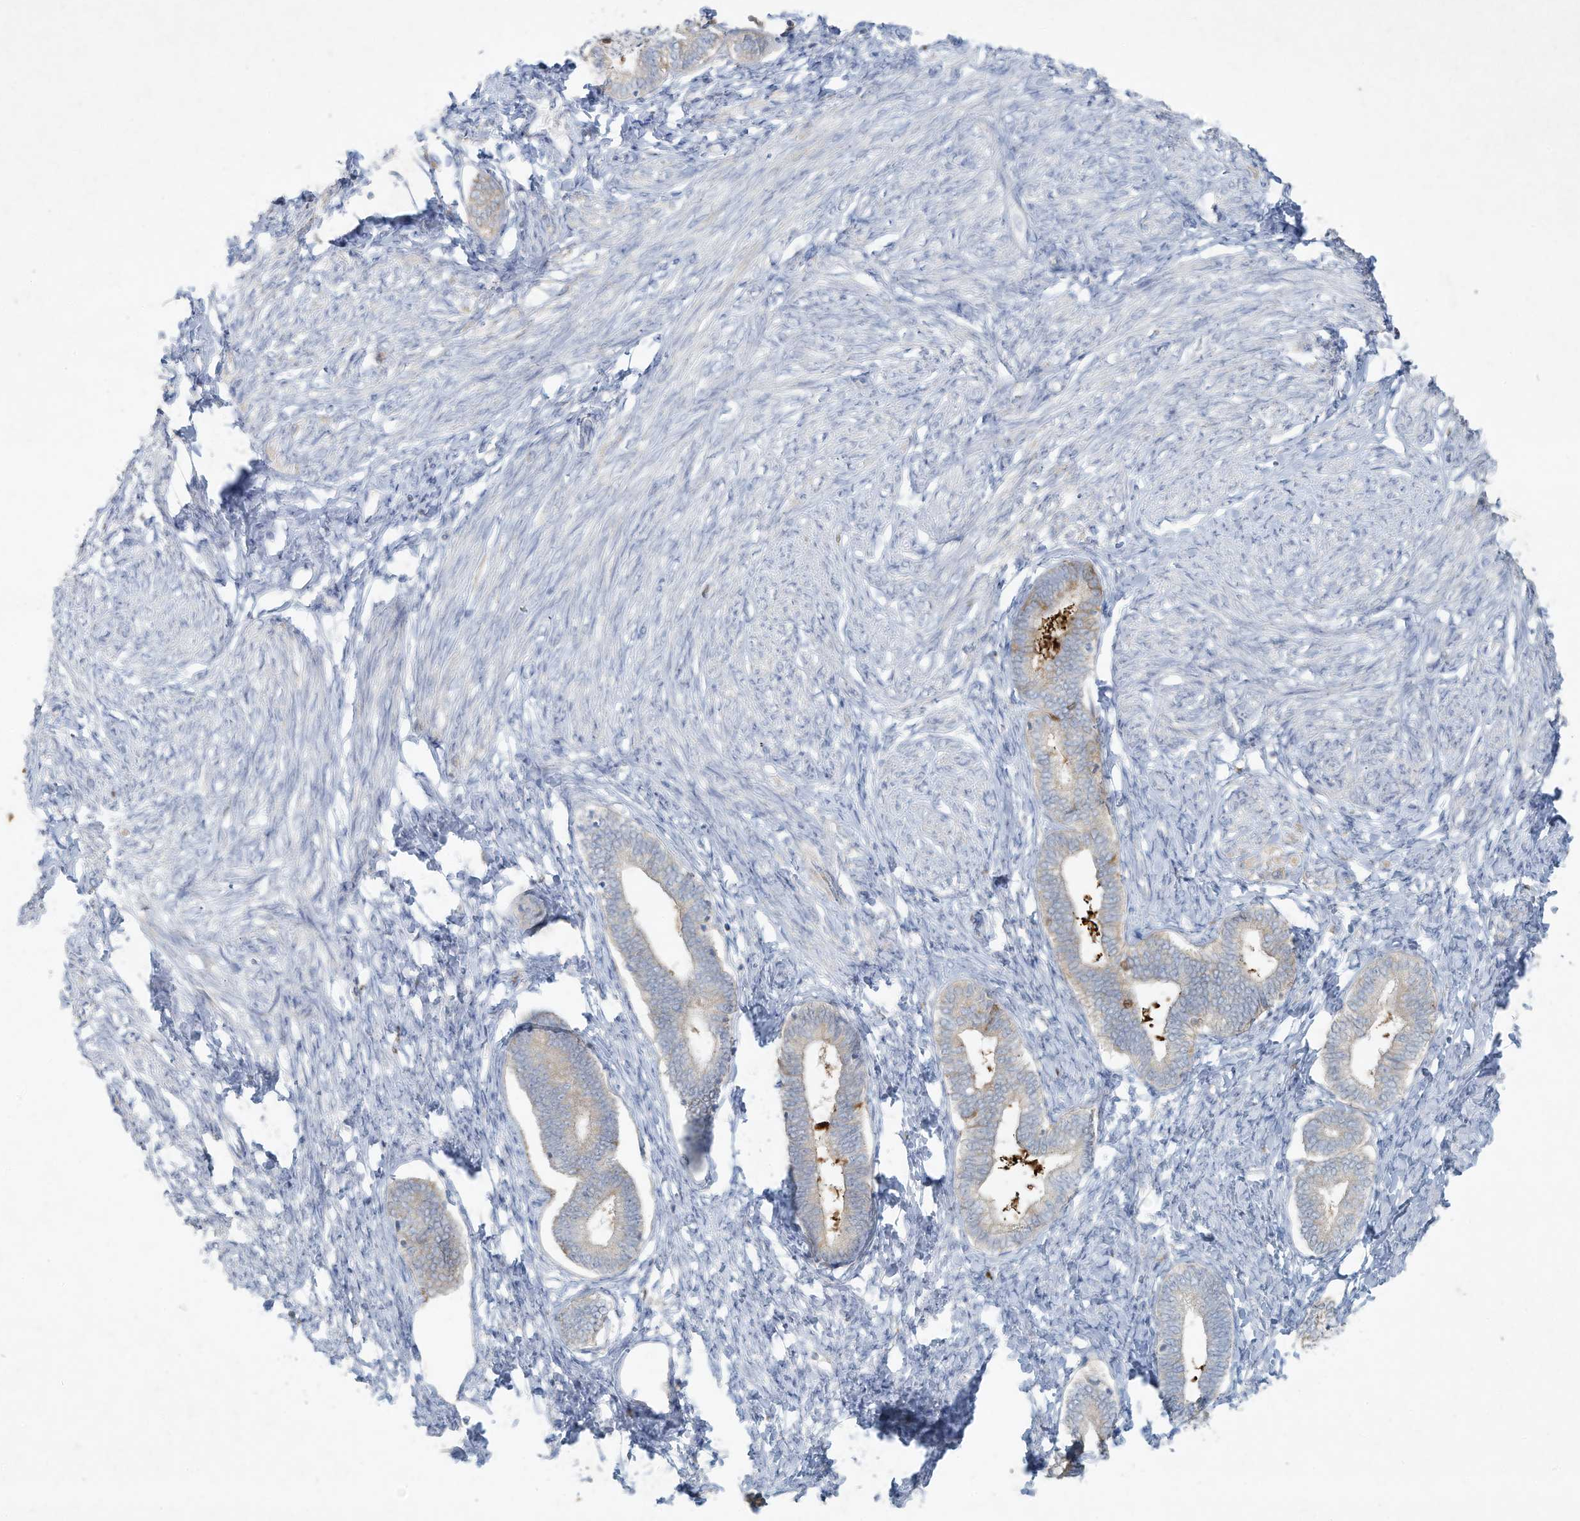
{"staining": {"intensity": "negative", "quantity": "none", "location": "none"}, "tissue": "endometrium", "cell_type": "Cells in endometrial stroma", "image_type": "normal", "snomed": [{"axis": "morphology", "description": "Normal tissue, NOS"}, {"axis": "topography", "description": "Endometrium"}], "caption": "Immunohistochemistry image of benign endometrium: endometrium stained with DAB reveals no significant protein staining in cells in endometrial stroma.", "gene": "TUBE1", "patient": {"sex": "female", "age": 72}}